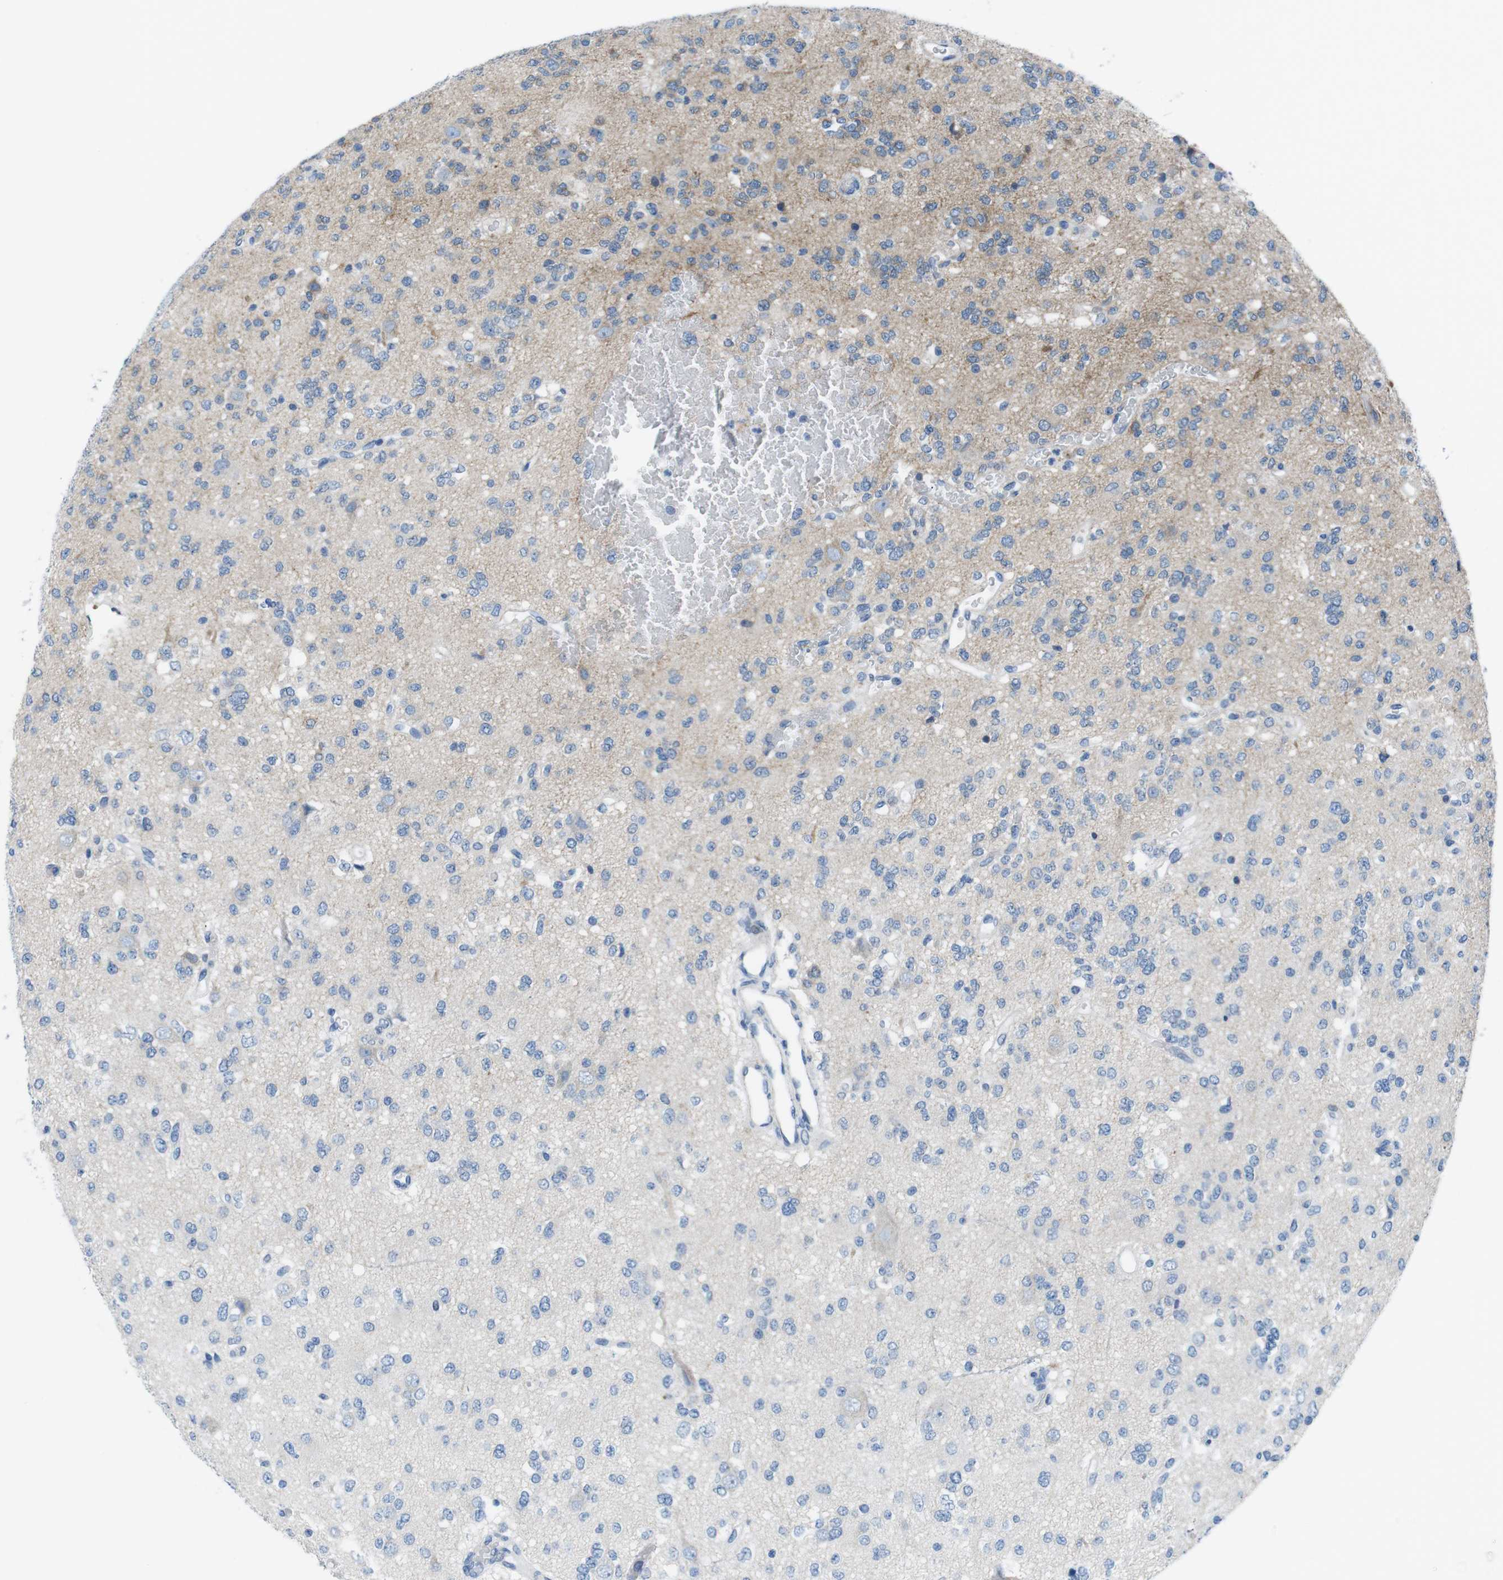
{"staining": {"intensity": "weak", "quantity": "<25%", "location": "cytoplasmic/membranous"}, "tissue": "glioma", "cell_type": "Tumor cells", "image_type": "cancer", "snomed": [{"axis": "morphology", "description": "Glioma, malignant, Low grade"}, {"axis": "topography", "description": "Brain"}], "caption": "Tumor cells show no significant protein expression in glioma.", "gene": "MUC2", "patient": {"sex": "male", "age": 38}}